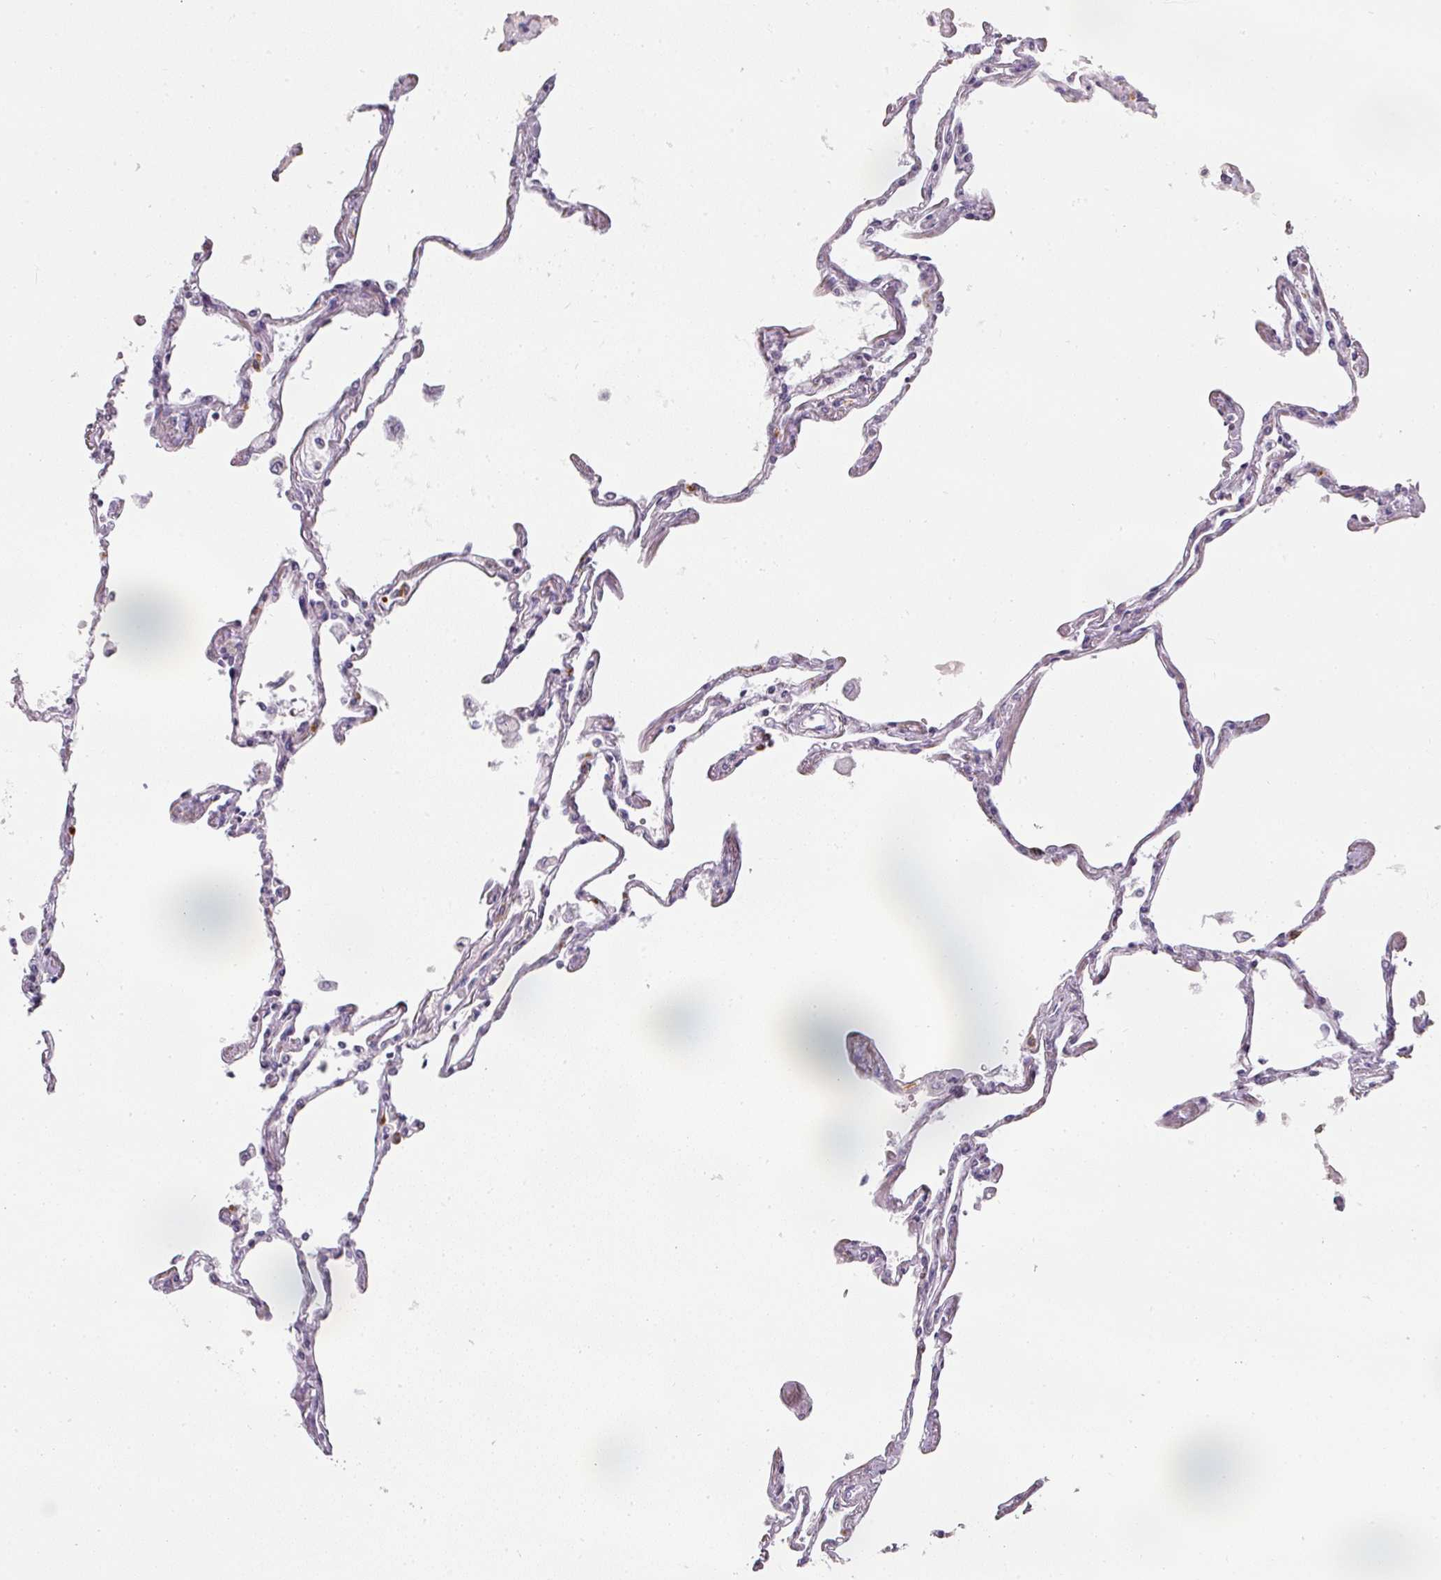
{"staining": {"intensity": "negative", "quantity": "none", "location": "none"}, "tissue": "lung", "cell_type": "Alveolar cells", "image_type": "normal", "snomed": [{"axis": "morphology", "description": "Normal tissue, NOS"}, {"axis": "topography", "description": "Lung"}], "caption": "Lung stained for a protein using immunohistochemistry (IHC) exhibits no positivity alveolar cells.", "gene": "CAMP", "patient": {"sex": "female", "age": 67}}